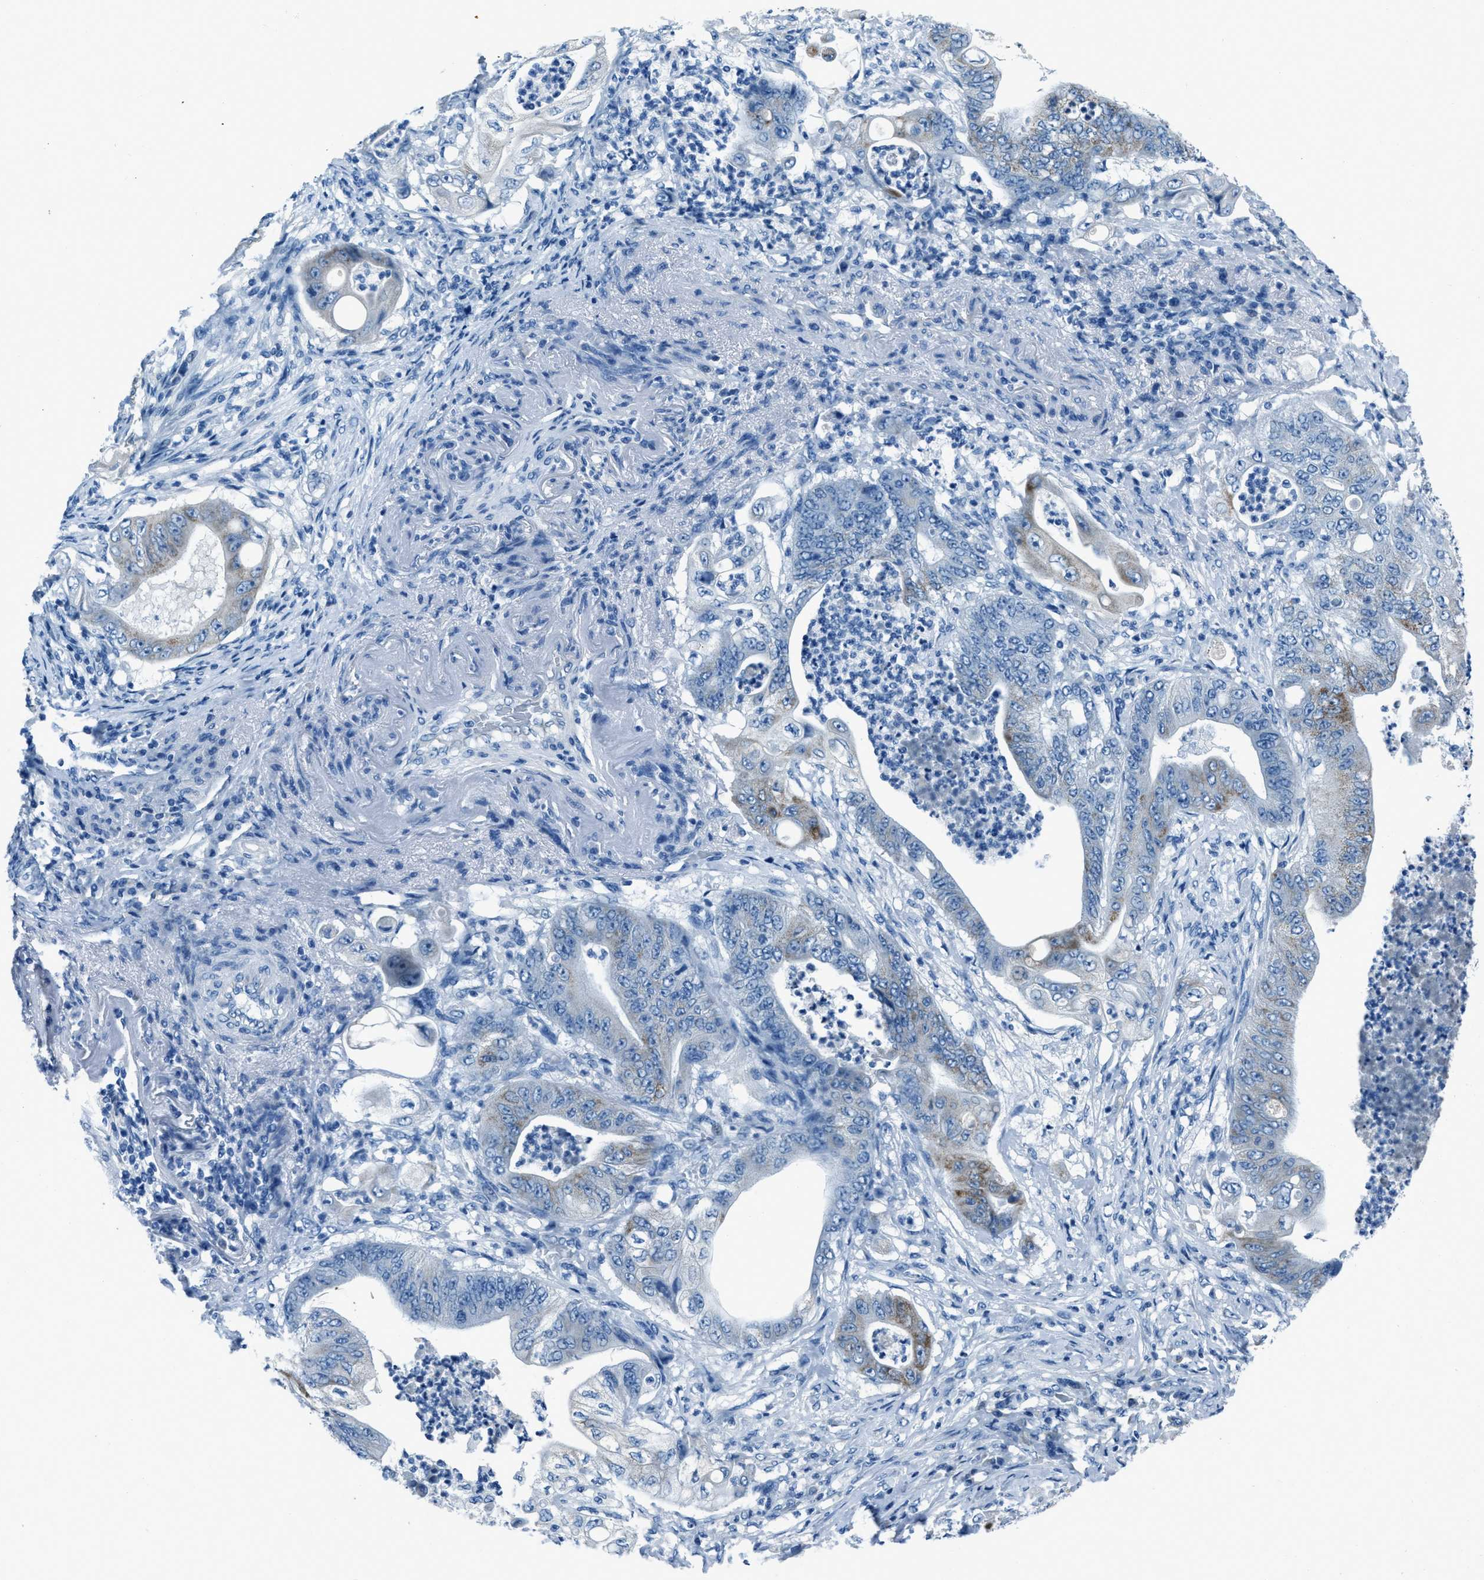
{"staining": {"intensity": "moderate", "quantity": "<25%", "location": "cytoplasmic/membranous"}, "tissue": "stomach cancer", "cell_type": "Tumor cells", "image_type": "cancer", "snomed": [{"axis": "morphology", "description": "Adenocarcinoma, NOS"}, {"axis": "topography", "description": "Stomach"}], "caption": "Approximately <25% of tumor cells in human adenocarcinoma (stomach) exhibit moderate cytoplasmic/membranous protein staining as visualized by brown immunohistochemical staining.", "gene": "AMACR", "patient": {"sex": "female", "age": 73}}